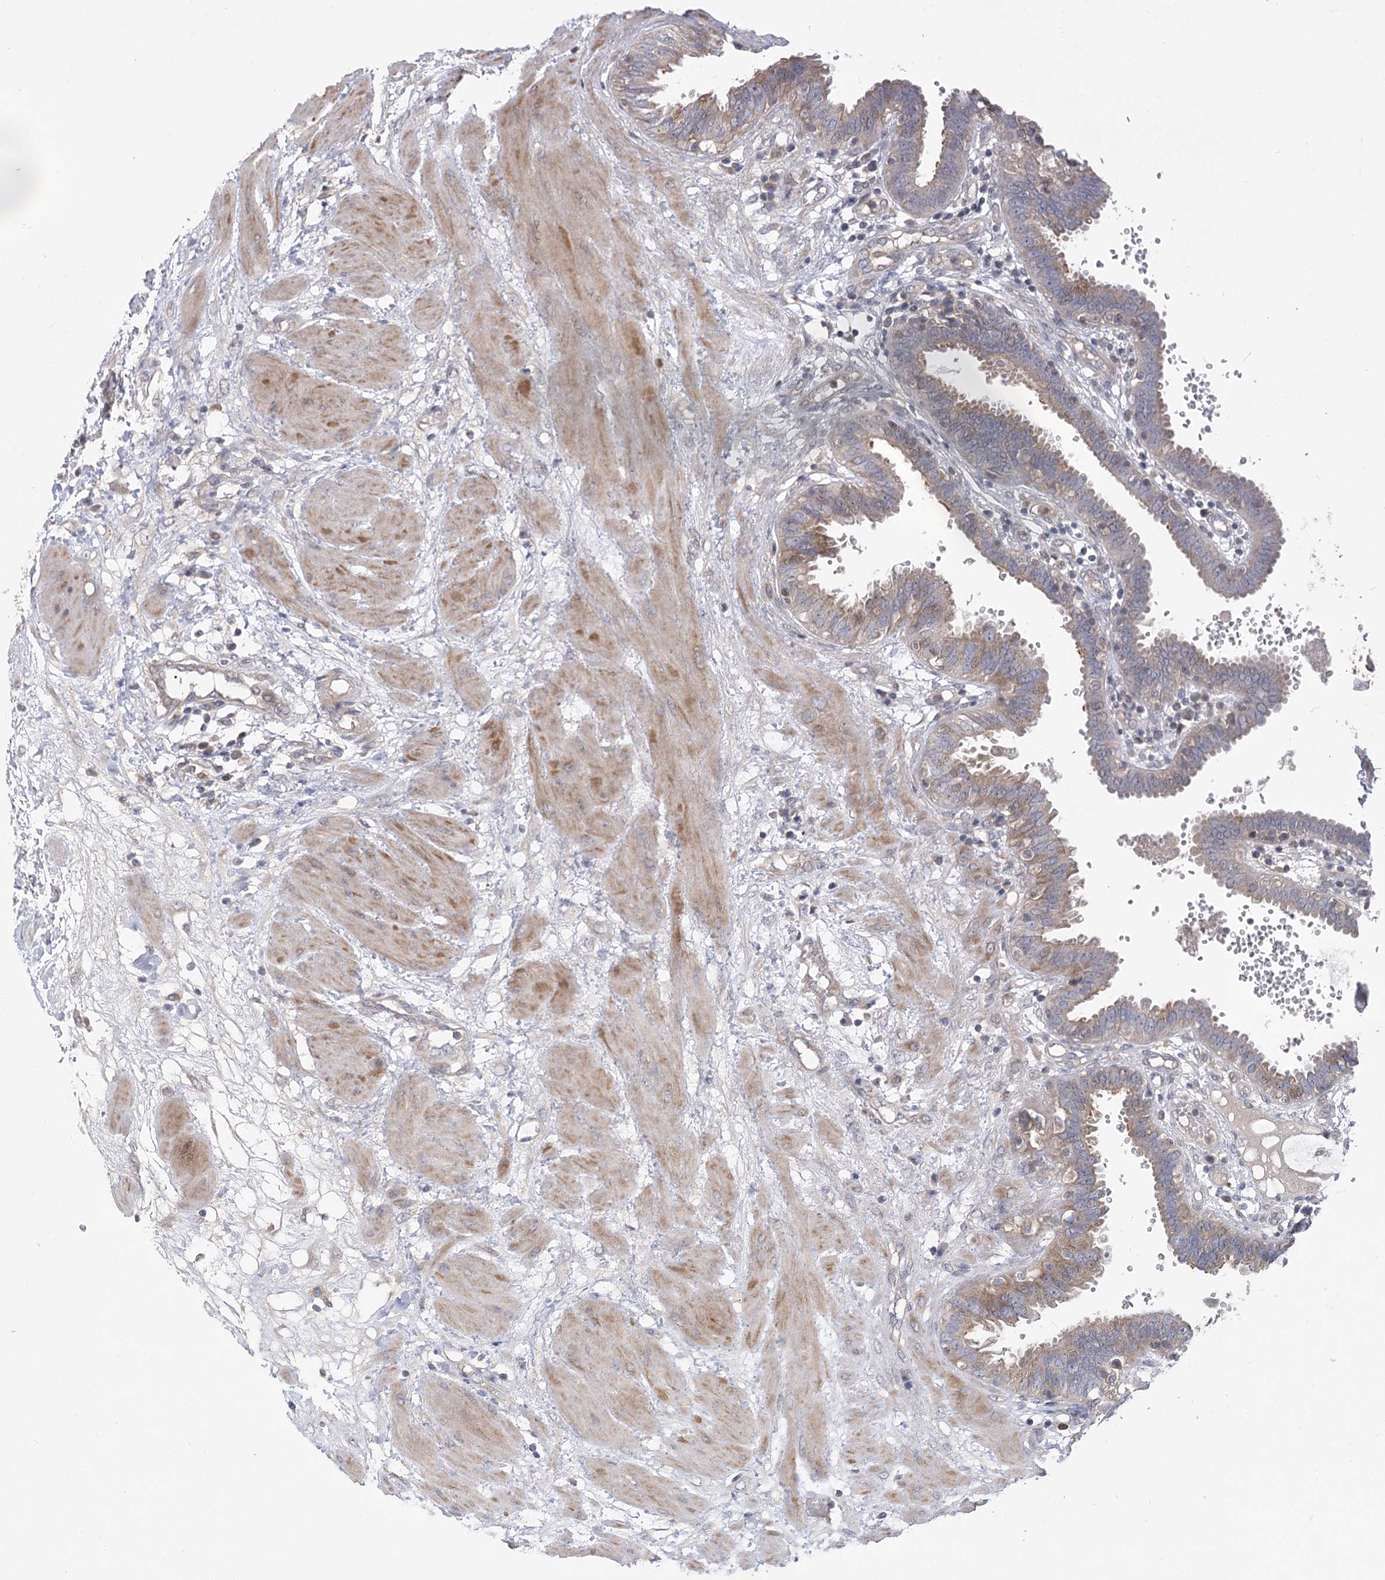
{"staining": {"intensity": "moderate", "quantity": "25%-75%", "location": "cytoplasmic/membranous"}, "tissue": "fallopian tube", "cell_type": "Glandular cells", "image_type": "normal", "snomed": [{"axis": "morphology", "description": "Normal tissue, NOS"}, {"axis": "topography", "description": "Fallopian tube"}, {"axis": "topography", "description": "Placenta"}], "caption": "Immunohistochemistry (IHC) of benign fallopian tube reveals medium levels of moderate cytoplasmic/membranous expression in about 25%-75% of glandular cells. Immunohistochemistry stains the protein in brown and the nuclei are stained blue.", "gene": "AURKC", "patient": {"sex": "female", "age": 32}}